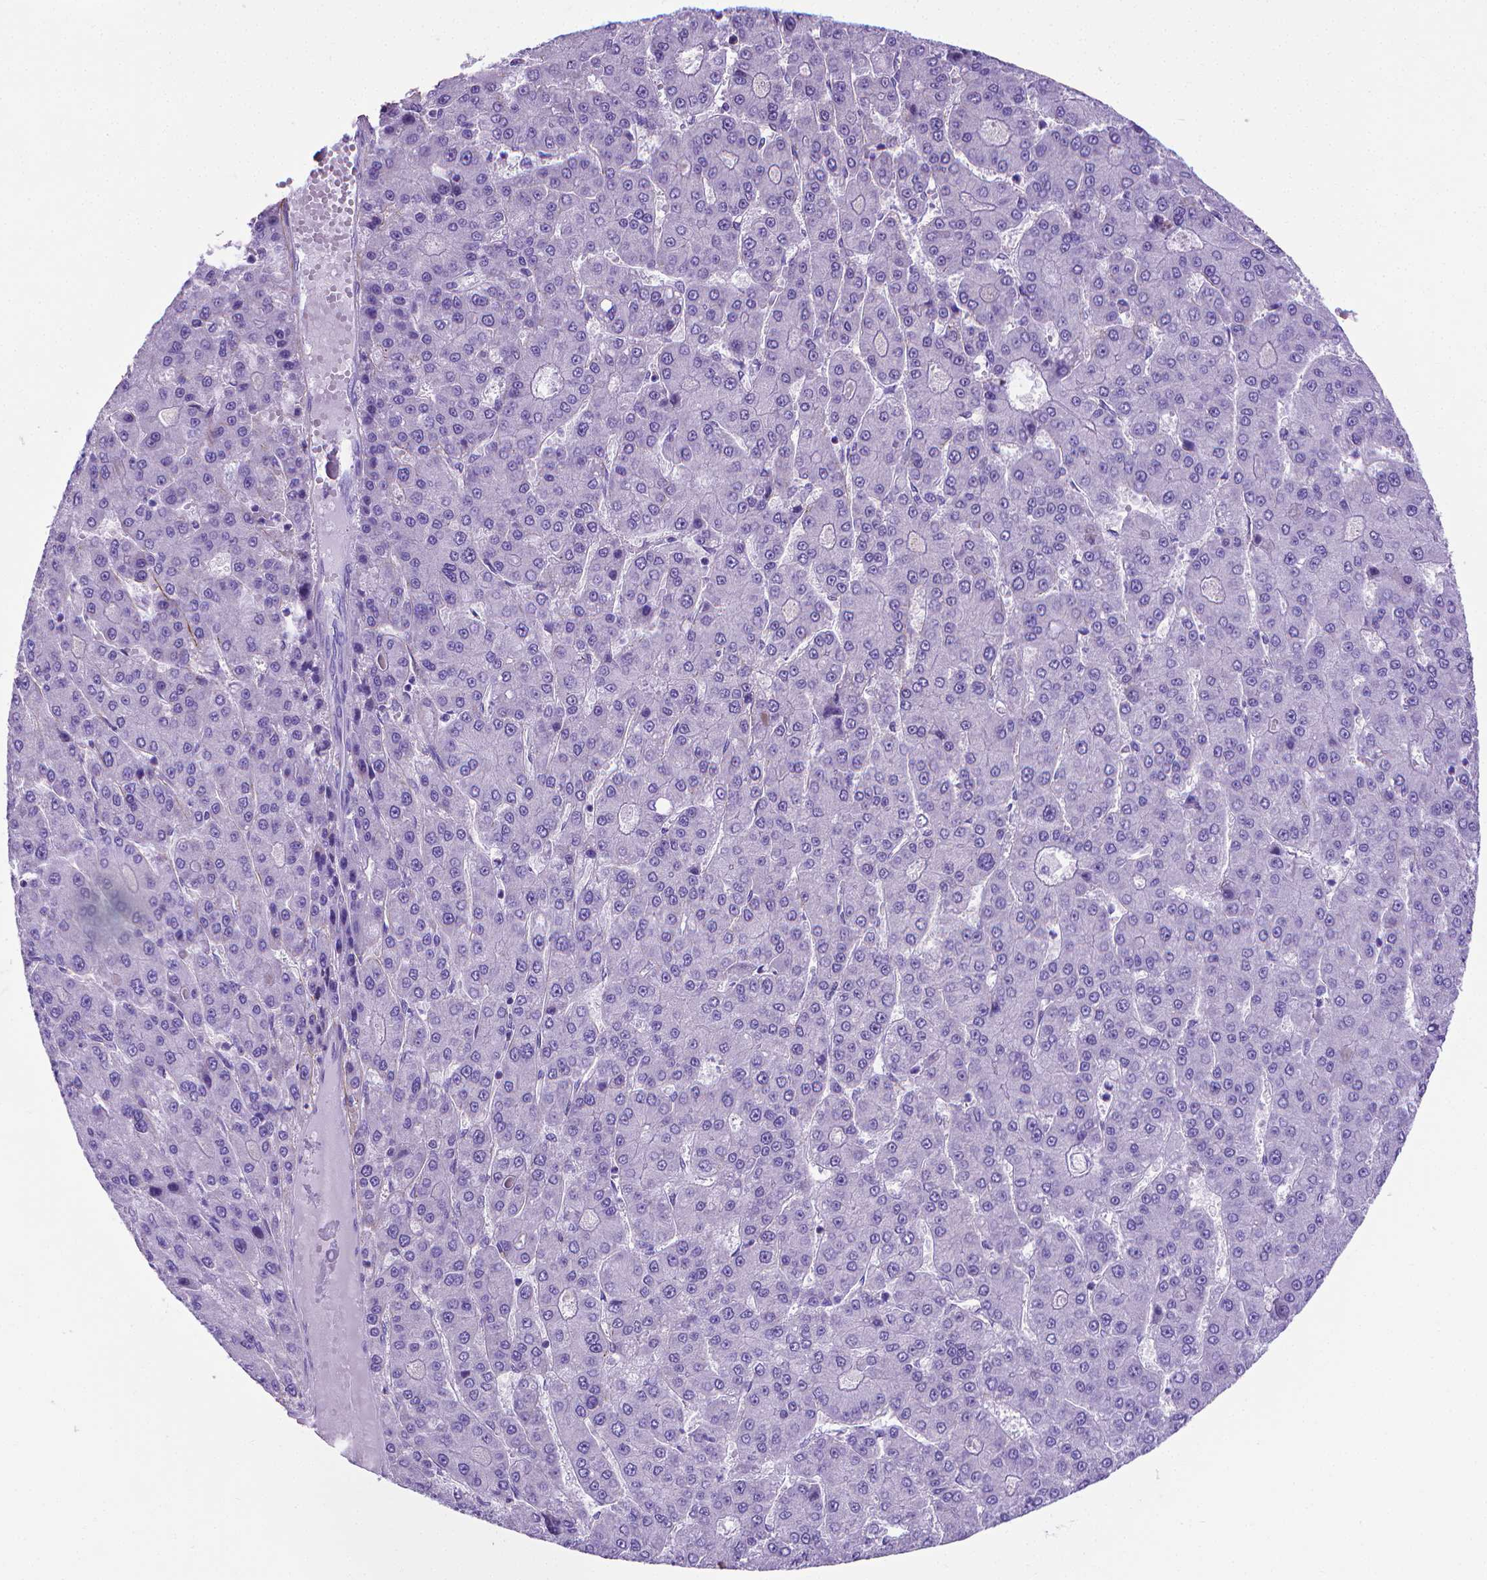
{"staining": {"intensity": "negative", "quantity": "none", "location": "none"}, "tissue": "liver cancer", "cell_type": "Tumor cells", "image_type": "cancer", "snomed": [{"axis": "morphology", "description": "Carcinoma, Hepatocellular, NOS"}, {"axis": "topography", "description": "Liver"}], "caption": "Micrograph shows no protein positivity in tumor cells of liver cancer tissue.", "gene": "MFAP2", "patient": {"sex": "male", "age": 70}}